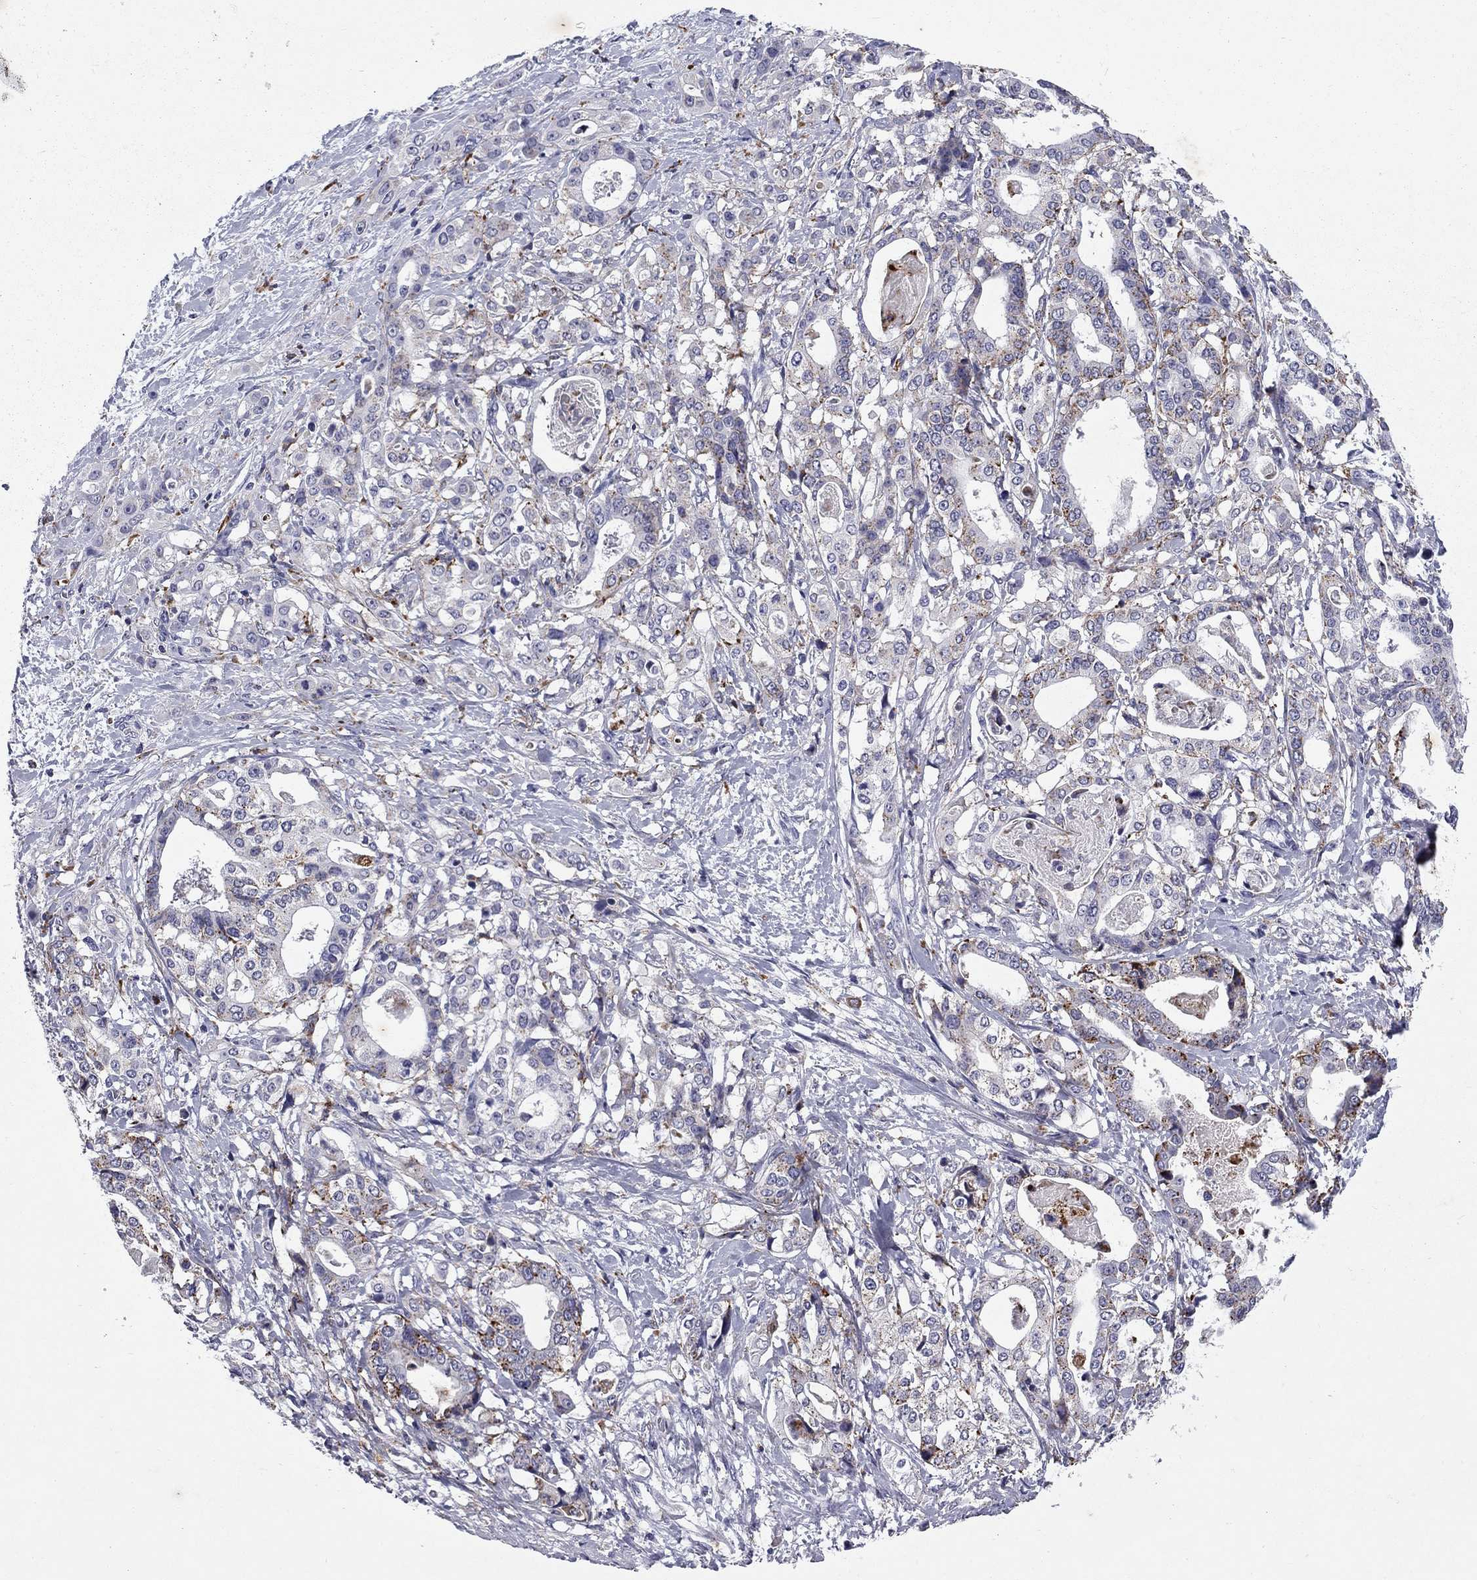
{"staining": {"intensity": "moderate", "quantity": "<25%", "location": "cytoplasmic/membranous"}, "tissue": "stomach cancer", "cell_type": "Tumor cells", "image_type": "cancer", "snomed": [{"axis": "morphology", "description": "Adenocarcinoma, NOS"}, {"axis": "topography", "description": "Stomach"}], "caption": "Immunohistochemical staining of stomach adenocarcinoma reveals moderate cytoplasmic/membranous protein positivity in about <25% of tumor cells.", "gene": "MADCAM1", "patient": {"sex": "male", "age": 48}}